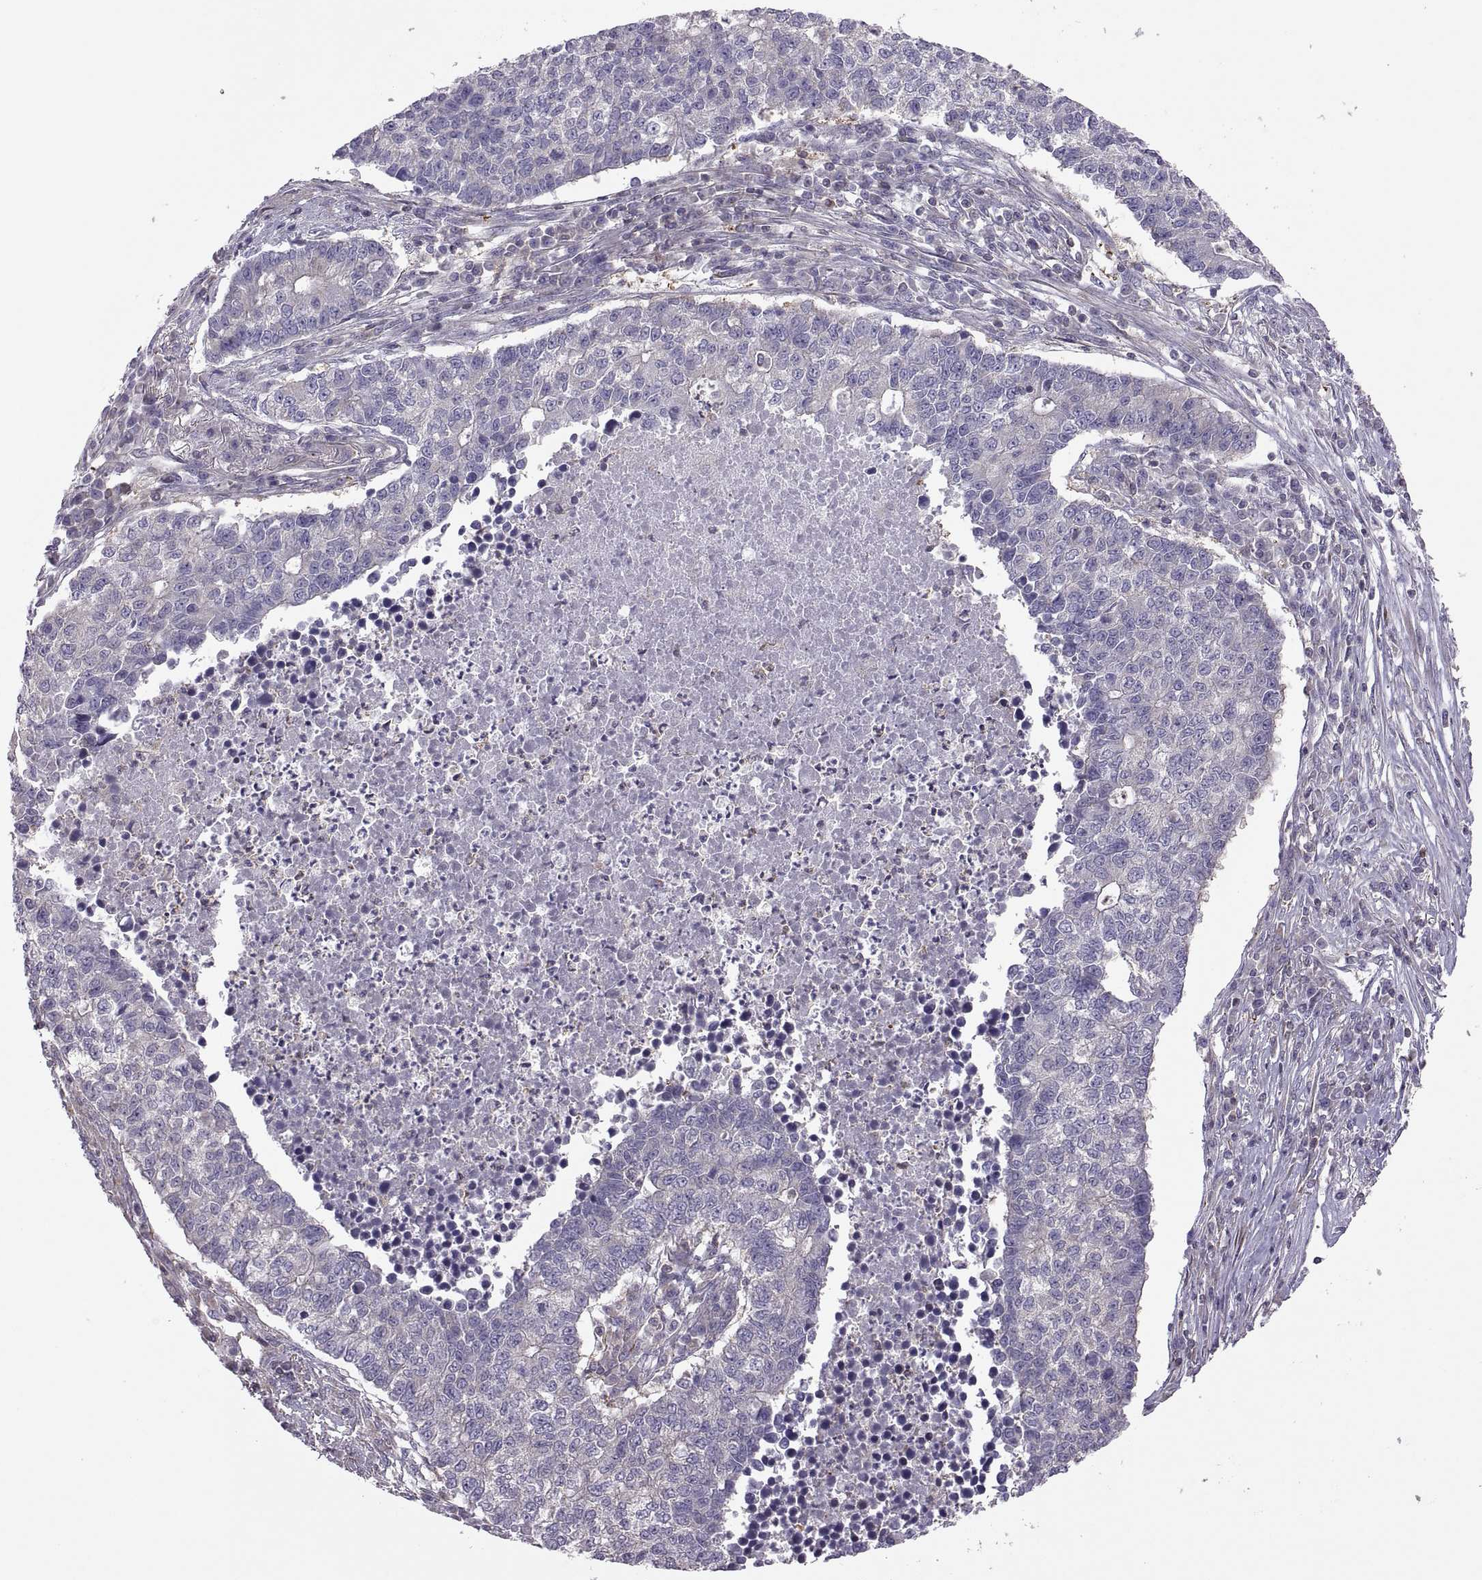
{"staining": {"intensity": "negative", "quantity": "none", "location": "none"}, "tissue": "lung cancer", "cell_type": "Tumor cells", "image_type": "cancer", "snomed": [{"axis": "morphology", "description": "Adenocarcinoma, NOS"}, {"axis": "topography", "description": "Lung"}], "caption": "Tumor cells are negative for protein expression in human lung cancer (adenocarcinoma).", "gene": "SPATA32", "patient": {"sex": "male", "age": 57}}